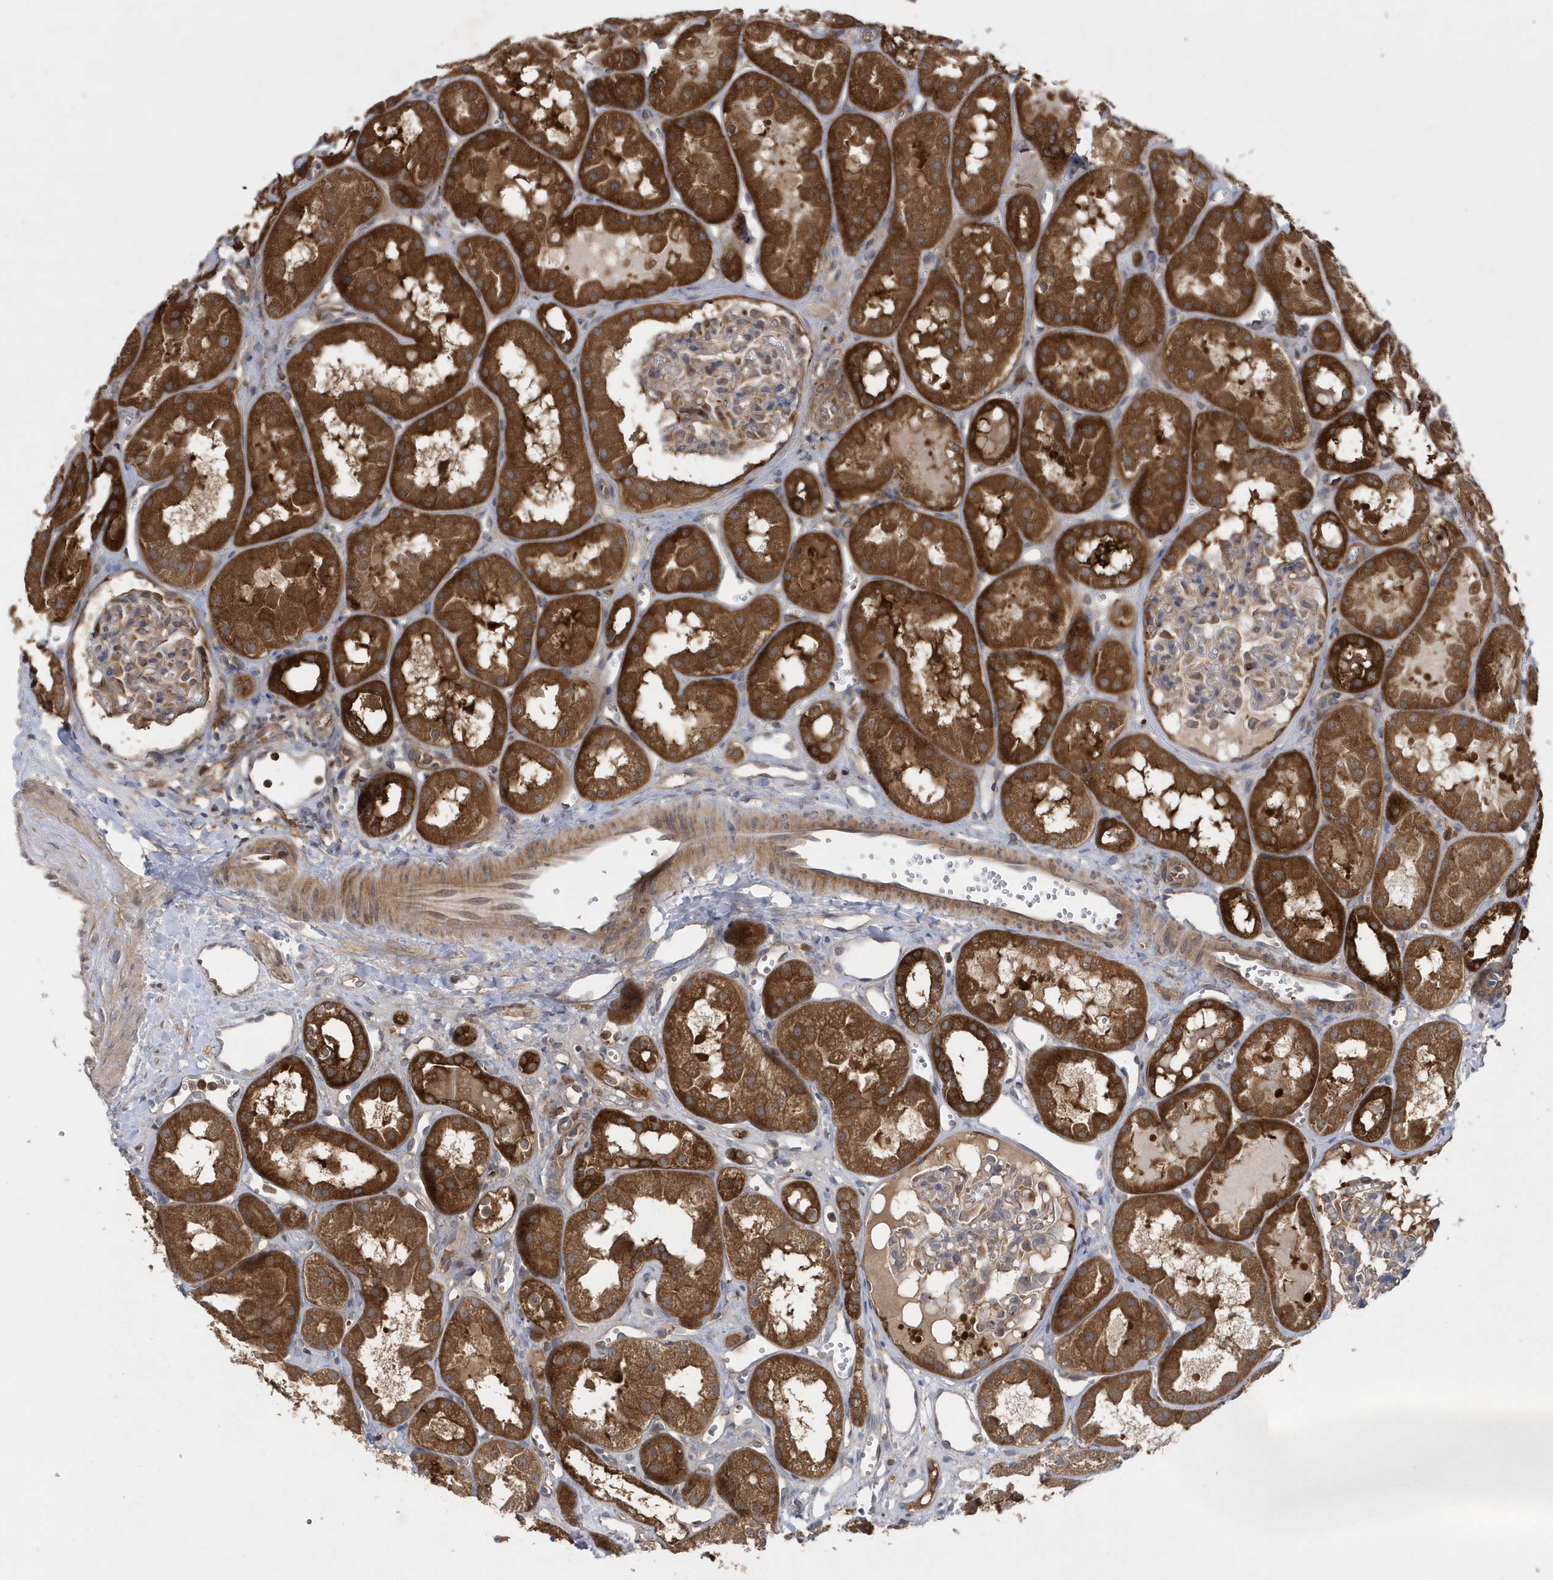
{"staining": {"intensity": "moderate", "quantity": "<25%", "location": "cytoplasmic/membranous"}, "tissue": "kidney", "cell_type": "Cells in glomeruli", "image_type": "normal", "snomed": [{"axis": "morphology", "description": "Normal tissue, NOS"}, {"axis": "topography", "description": "Kidney"}], "caption": "A brown stain highlights moderate cytoplasmic/membranous positivity of a protein in cells in glomeruli of normal human kidney. Nuclei are stained in blue.", "gene": "PAICS", "patient": {"sex": "male", "age": 16}}